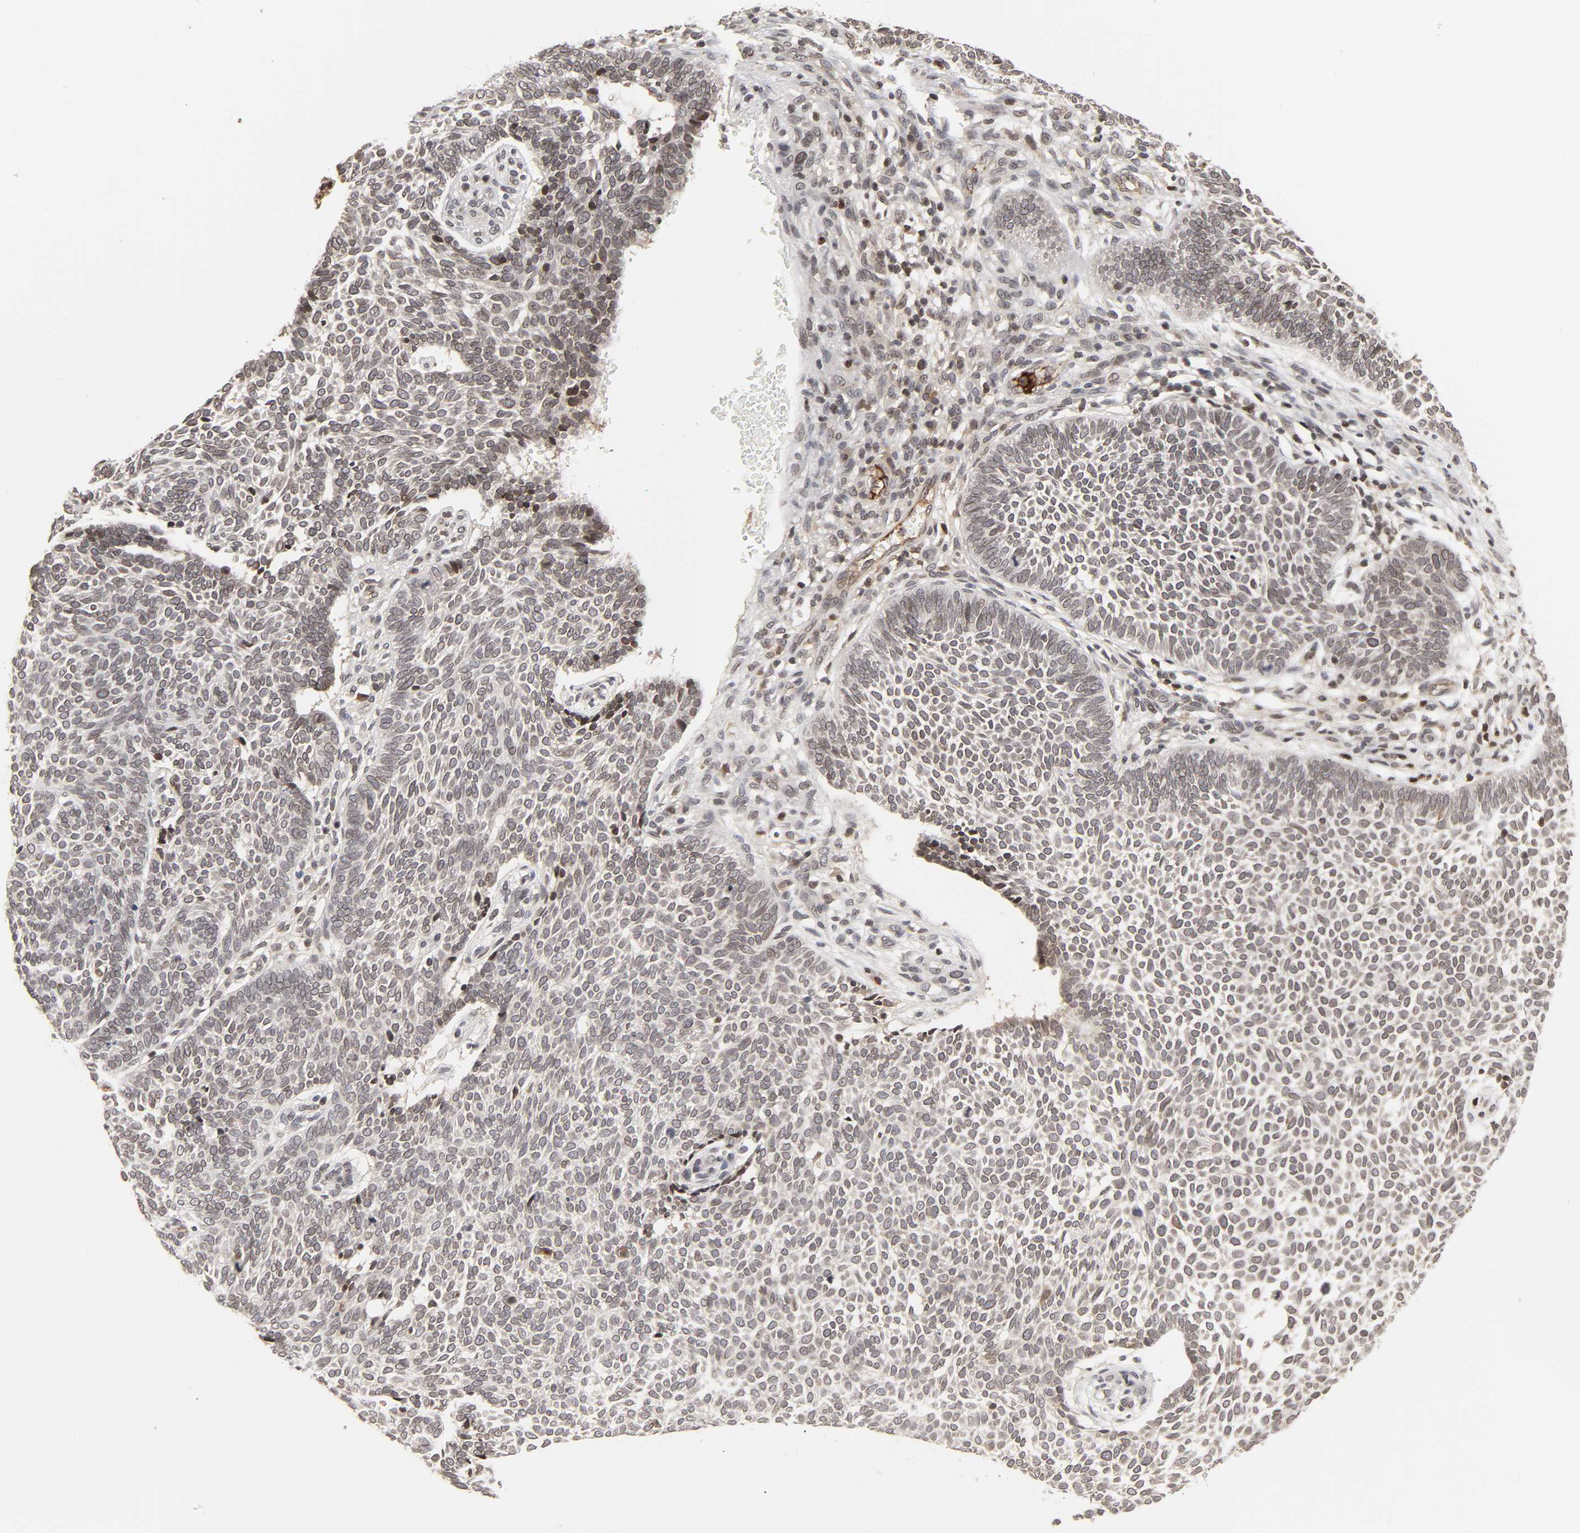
{"staining": {"intensity": "weak", "quantity": ">75%", "location": "nuclear"}, "tissue": "skin cancer", "cell_type": "Tumor cells", "image_type": "cancer", "snomed": [{"axis": "morphology", "description": "Normal tissue, NOS"}, {"axis": "morphology", "description": "Basal cell carcinoma"}, {"axis": "topography", "description": "Skin"}], "caption": "A brown stain shows weak nuclear positivity of a protein in skin cancer tumor cells.", "gene": "CPN2", "patient": {"sex": "male", "age": 87}}